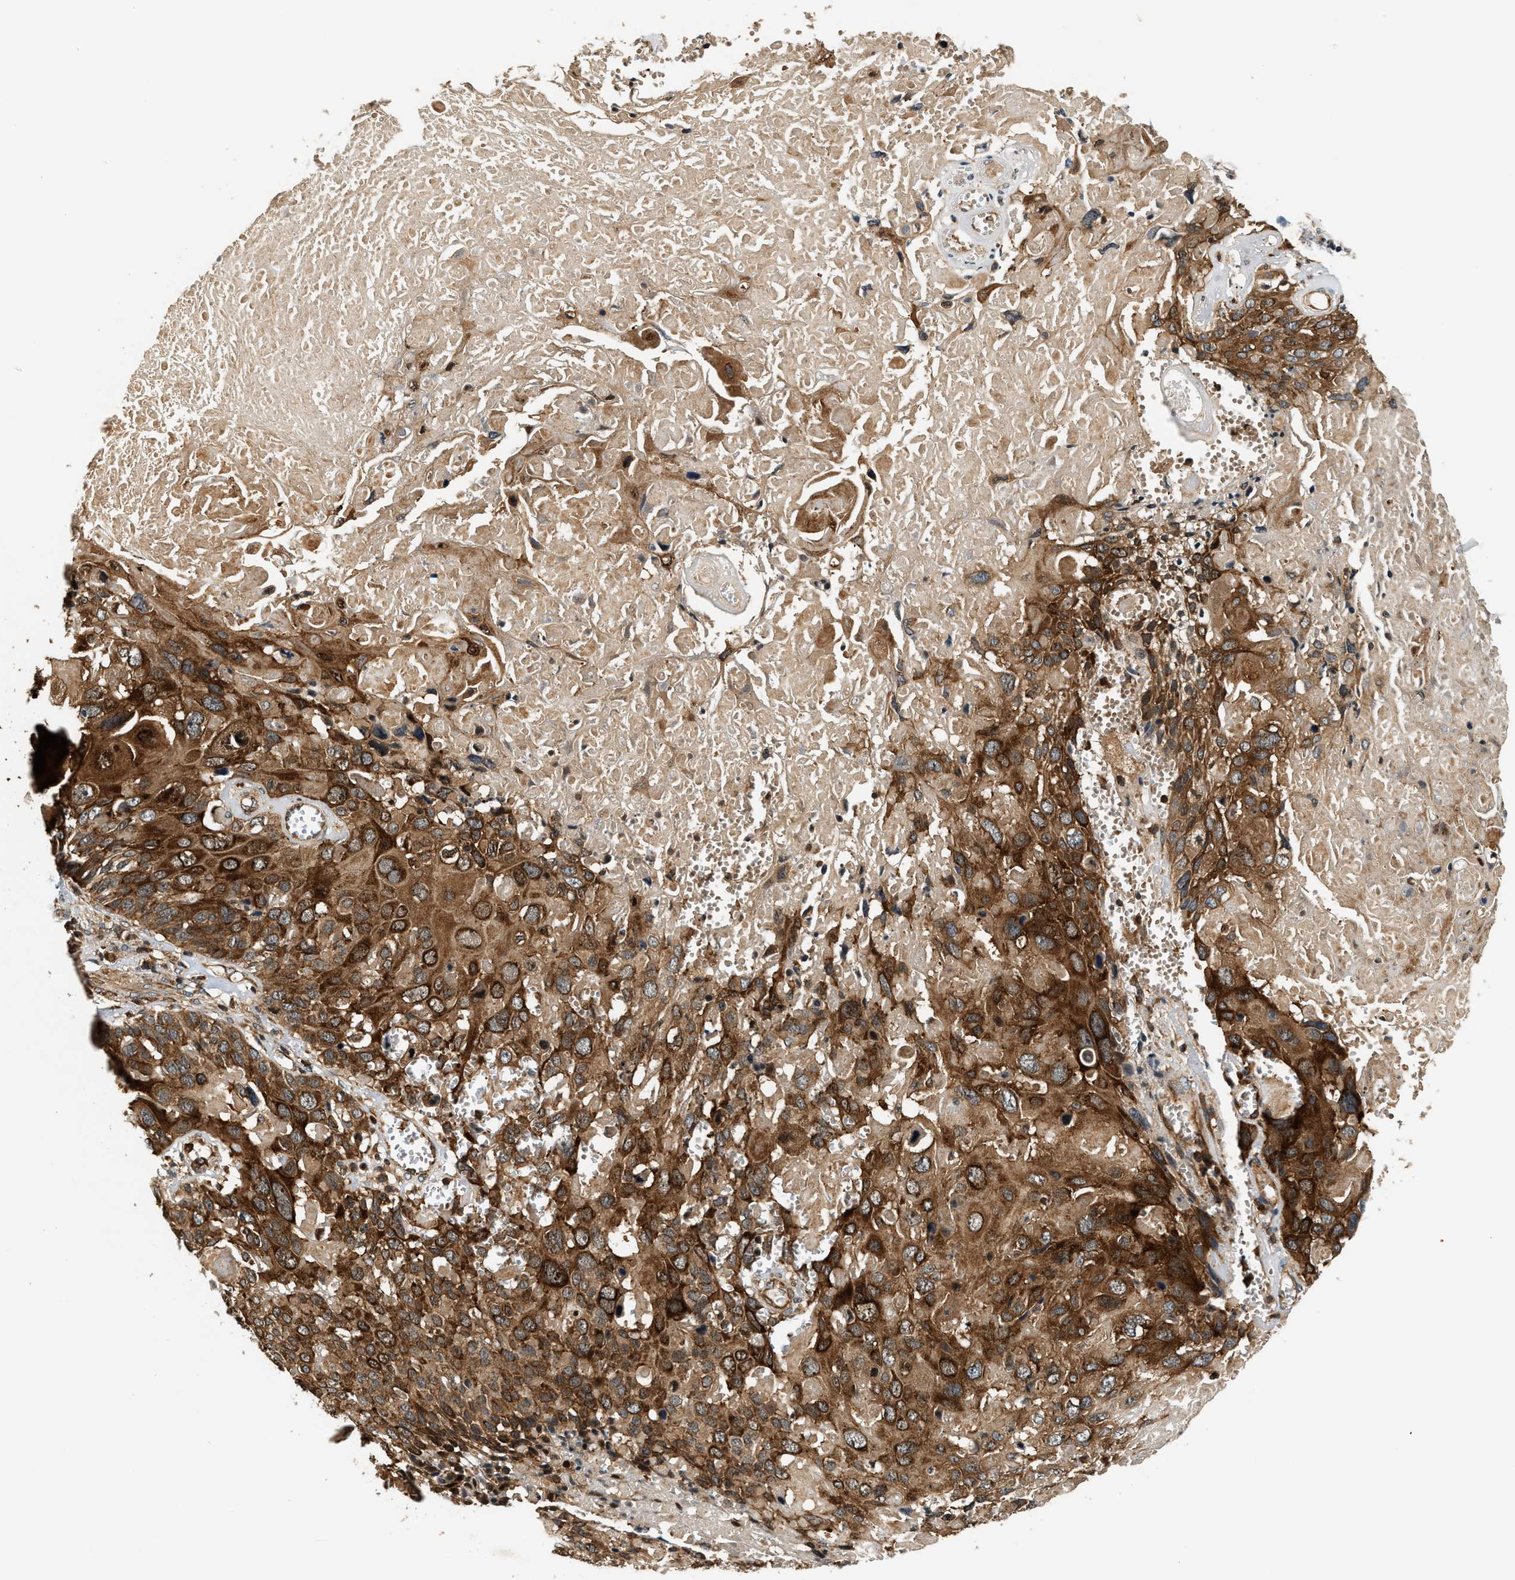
{"staining": {"intensity": "strong", "quantity": ">75%", "location": "cytoplasmic/membranous"}, "tissue": "cervical cancer", "cell_type": "Tumor cells", "image_type": "cancer", "snomed": [{"axis": "morphology", "description": "Squamous cell carcinoma, NOS"}, {"axis": "topography", "description": "Cervix"}], "caption": "Human cervical squamous cell carcinoma stained for a protein (brown) displays strong cytoplasmic/membranous positive staining in about >75% of tumor cells.", "gene": "SAMD9", "patient": {"sex": "female", "age": 74}}